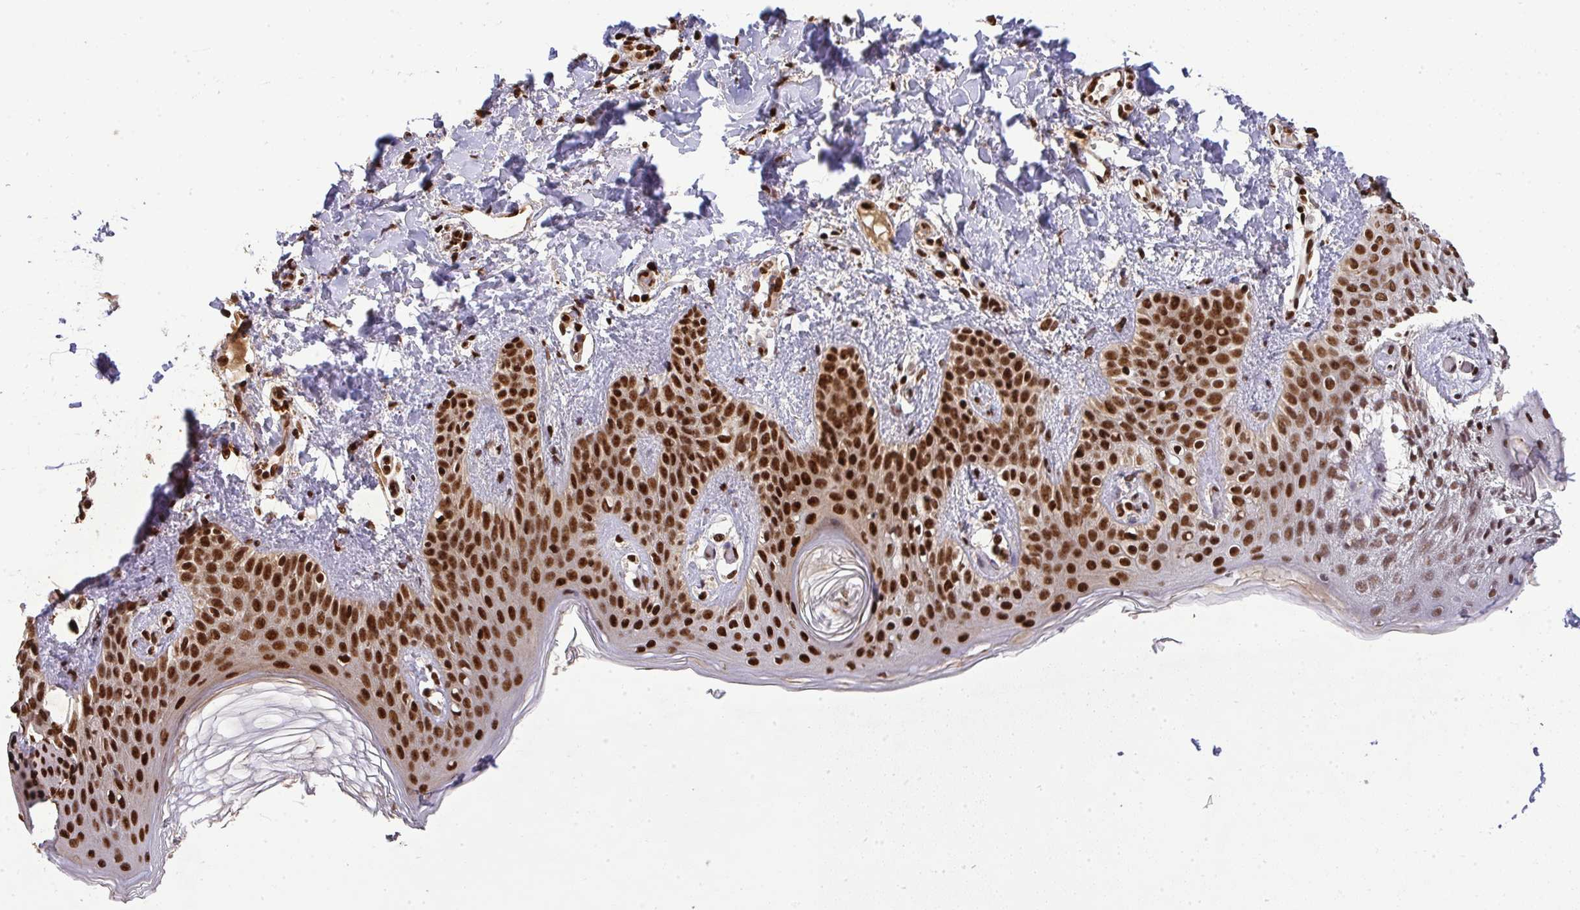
{"staining": {"intensity": "strong", "quantity": ">75%", "location": "nuclear"}, "tissue": "skin", "cell_type": "Fibroblasts", "image_type": "normal", "snomed": [{"axis": "morphology", "description": "Normal tissue, NOS"}, {"axis": "topography", "description": "Skin"}], "caption": "Fibroblasts exhibit high levels of strong nuclear expression in approximately >75% of cells in normal skin. The staining was performed using DAB (3,3'-diaminobenzidine) to visualize the protein expression in brown, while the nuclei were stained in blue with hematoxylin (Magnification: 20x).", "gene": "U2AF1L4", "patient": {"sex": "male", "age": 16}}